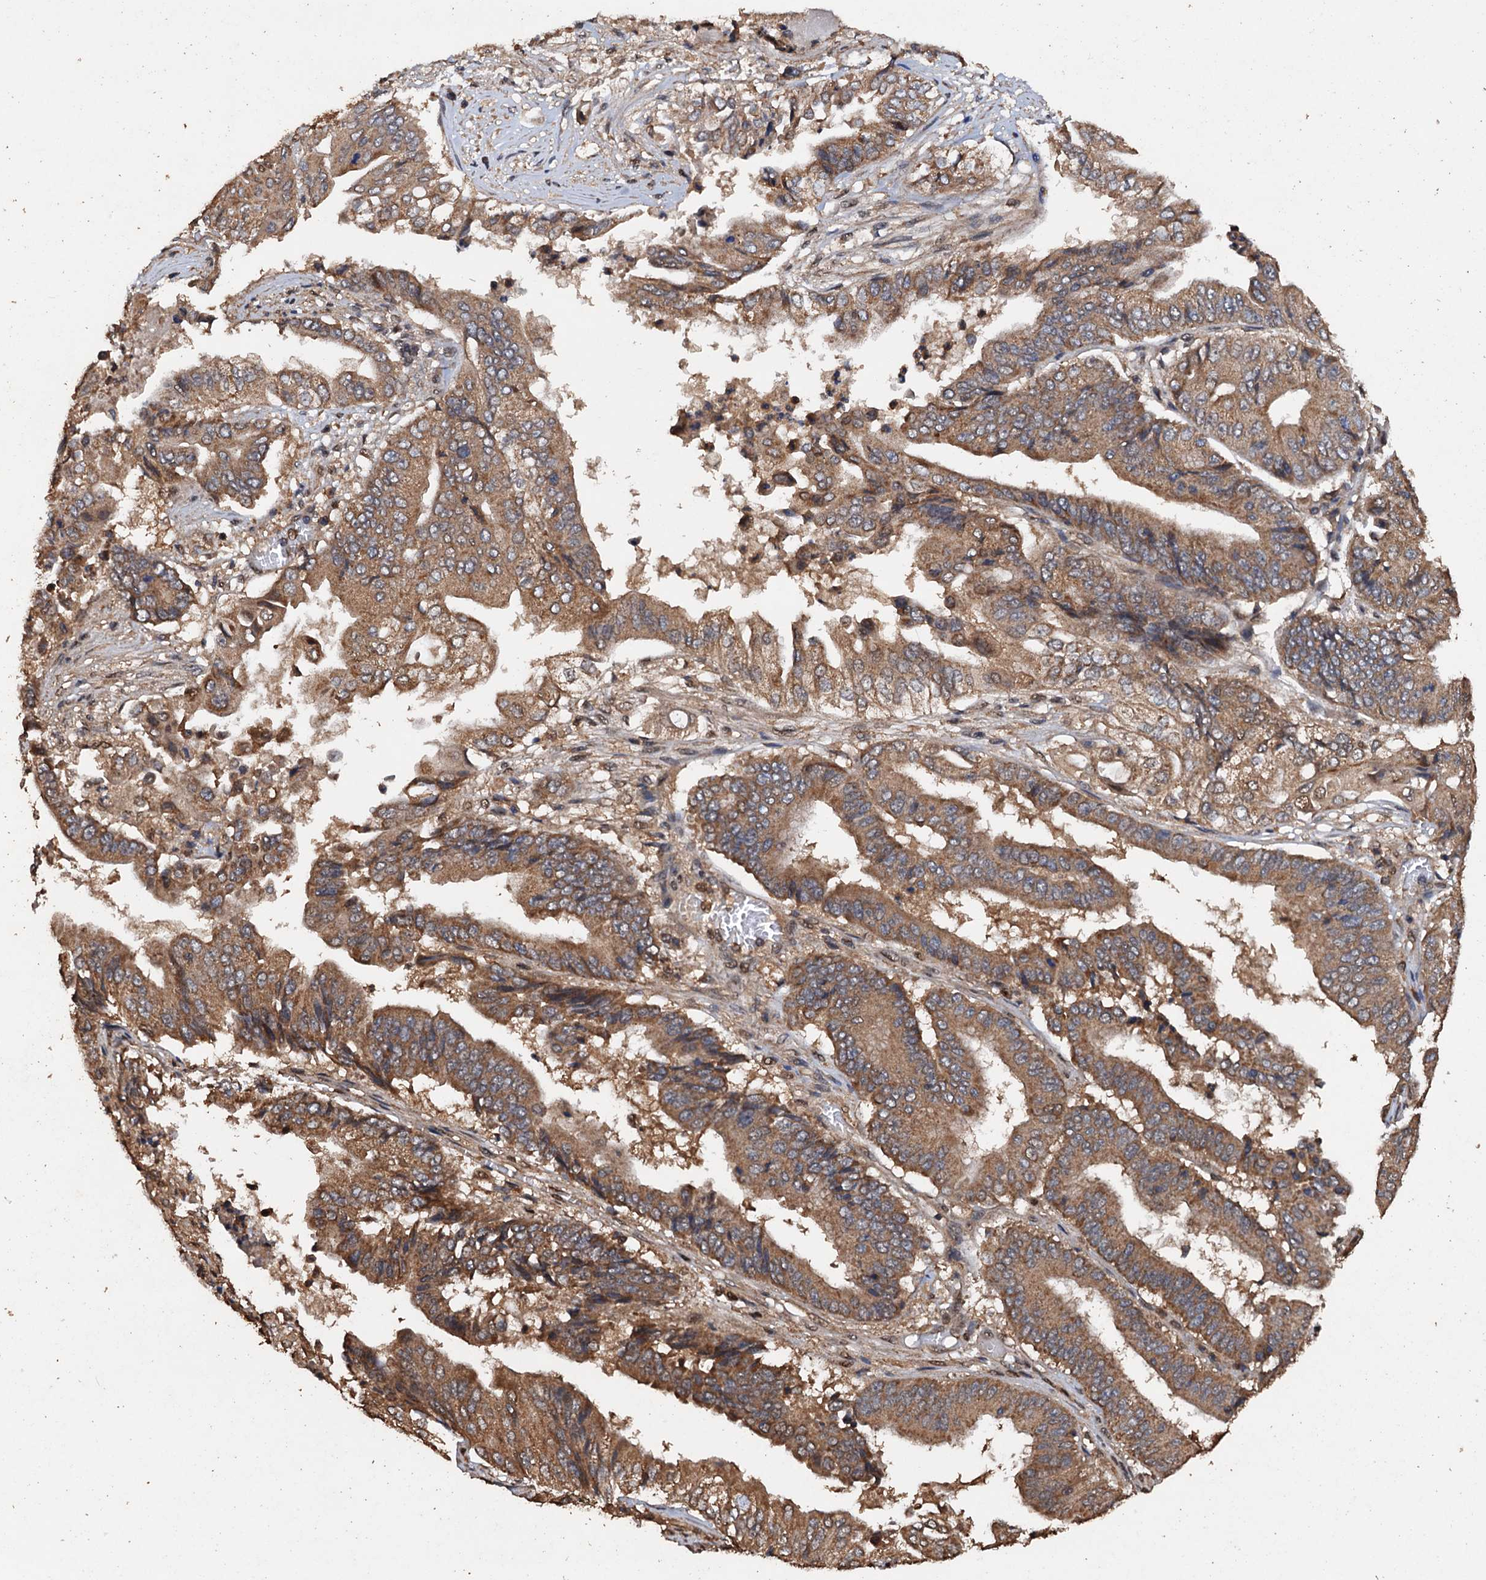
{"staining": {"intensity": "moderate", "quantity": ">75%", "location": "cytoplasmic/membranous"}, "tissue": "pancreatic cancer", "cell_type": "Tumor cells", "image_type": "cancer", "snomed": [{"axis": "morphology", "description": "Adenocarcinoma, NOS"}, {"axis": "topography", "description": "Pancreas"}], "caption": "DAB (3,3'-diaminobenzidine) immunohistochemical staining of human pancreatic cancer displays moderate cytoplasmic/membranous protein expression in approximately >75% of tumor cells. The protein of interest is shown in brown color, while the nuclei are stained blue.", "gene": "PSMD9", "patient": {"sex": "female", "age": 77}}